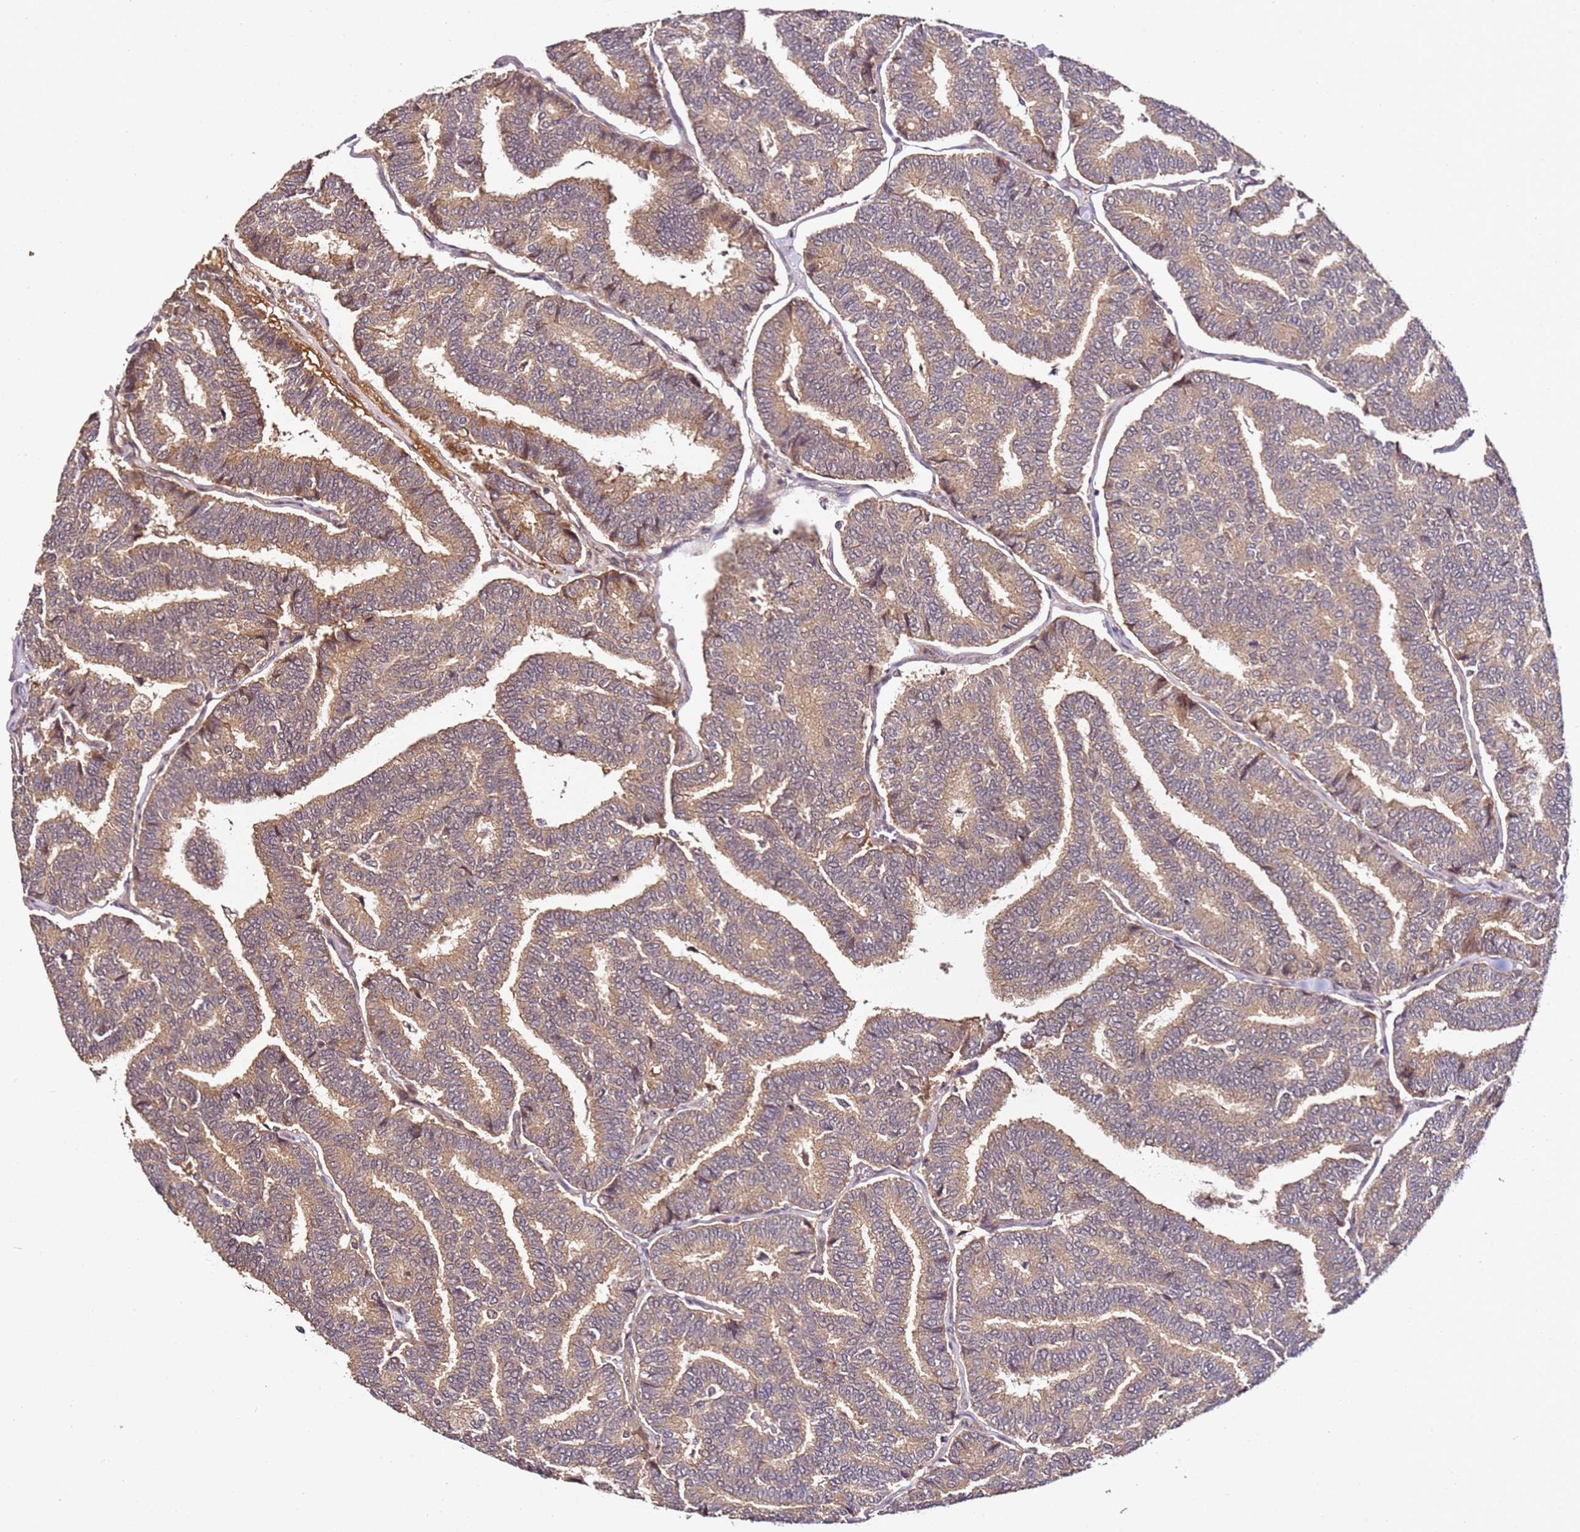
{"staining": {"intensity": "moderate", "quantity": ">75%", "location": "cytoplasmic/membranous"}, "tissue": "thyroid cancer", "cell_type": "Tumor cells", "image_type": "cancer", "snomed": [{"axis": "morphology", "description": "Papillary adenocarcinoma, NOS"}, {"axis": "topography", "description": "Thyroid gland"}], "caption": "A brown stain shows moderate cytoplasmic/membranous positivity of a protein in papillary adenocarcinoma (thyroid) tumor cells.", "gene": "DDX27", "patient": {"sex": "female", "age": 35}}